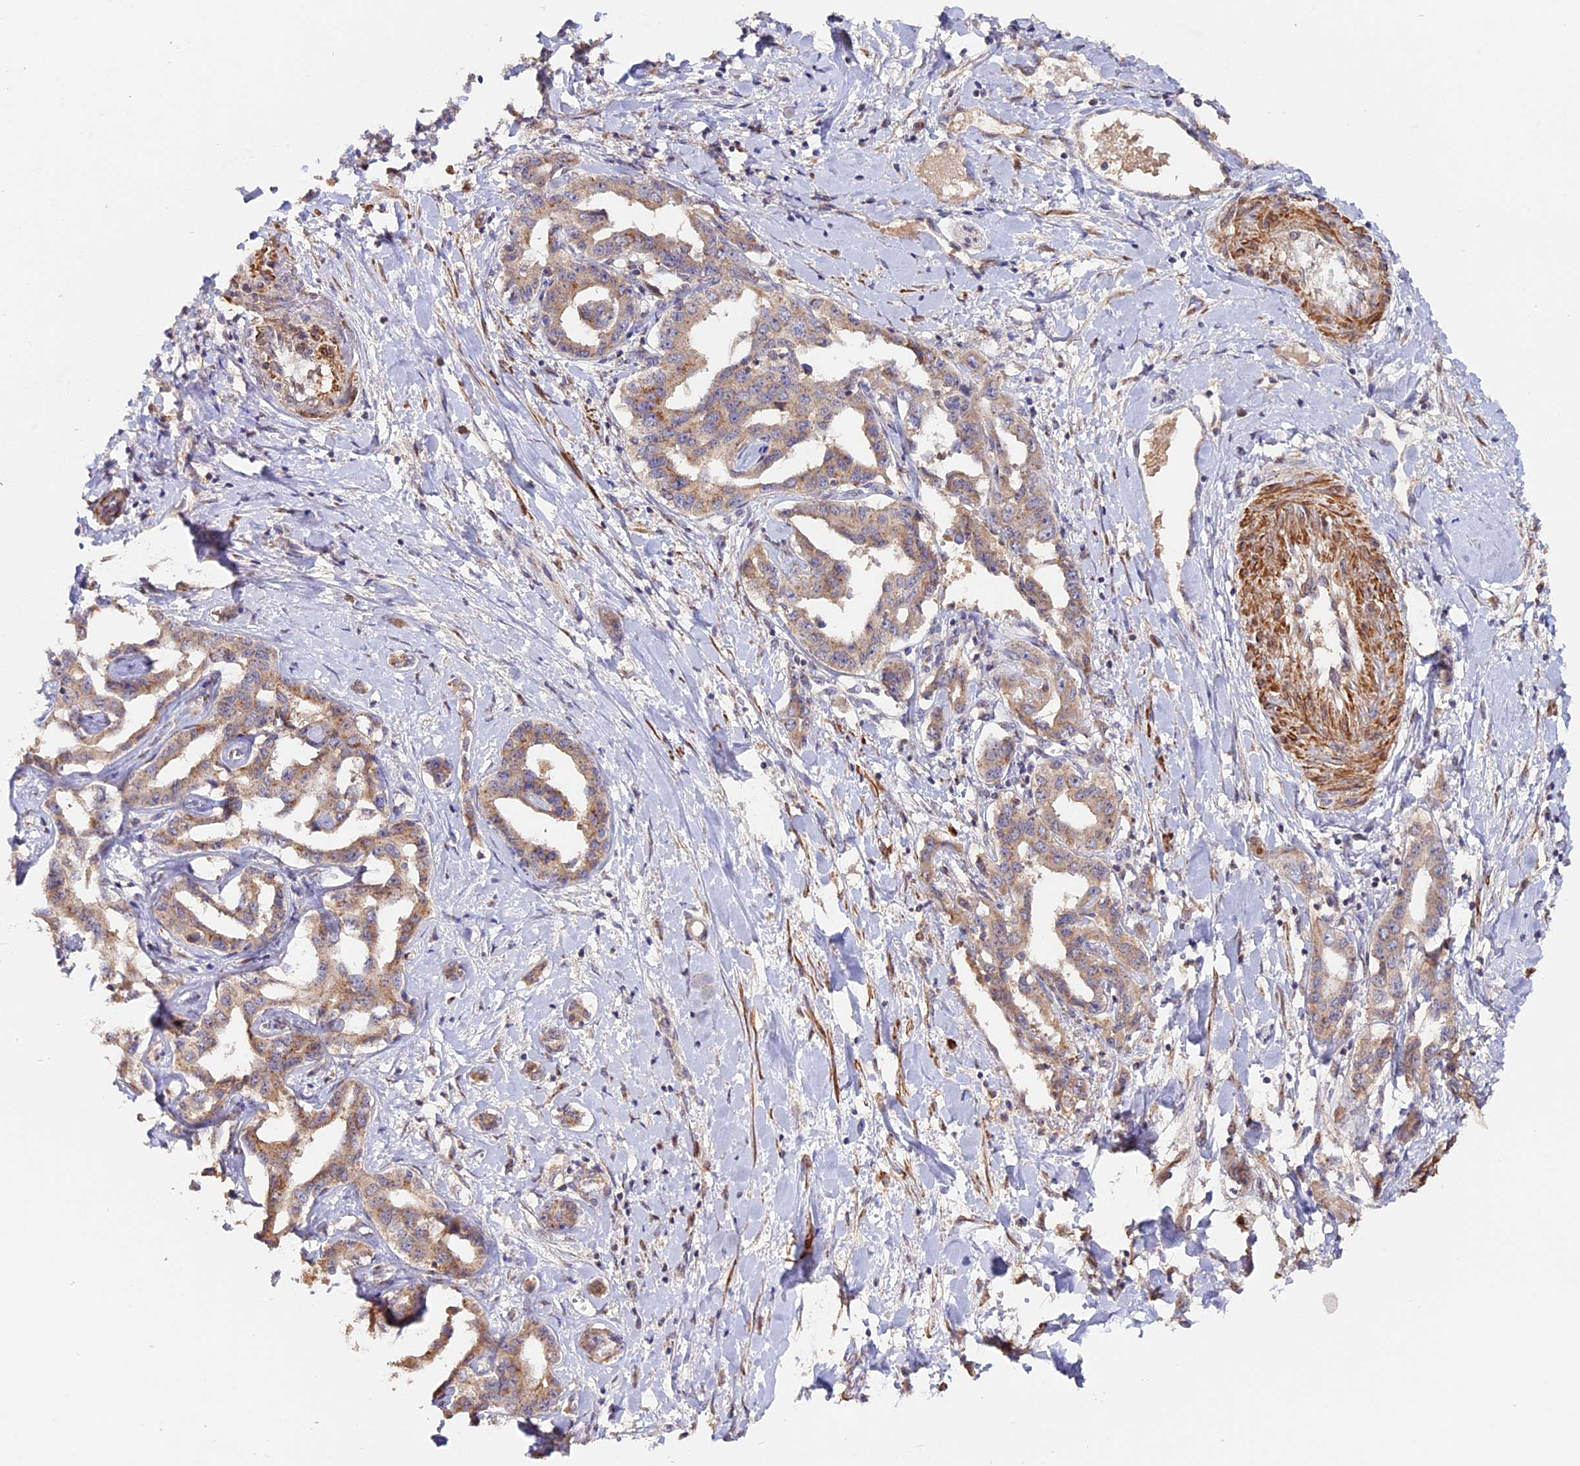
{"staining": {"intensity": "weak", "quantity": ">75%", "location": "cytoplasmic/membranous"}, "tissue": "liver cancer", "cell_type": "Tumor cells", "image_type": "cancer", "snomed": [{"axis": "morphology", "description": "Cholangiocarcinoma"}, {"axis": "topography", "description": "Liver"}], "caption": "Weak cytoplasmic/membranous protein expression is appreciated in approximately >75% of tumor cells in cholangiocarcinoma (liver).", "gene": "TANGO6", "patient": {"sex": "male", "age": 59}}